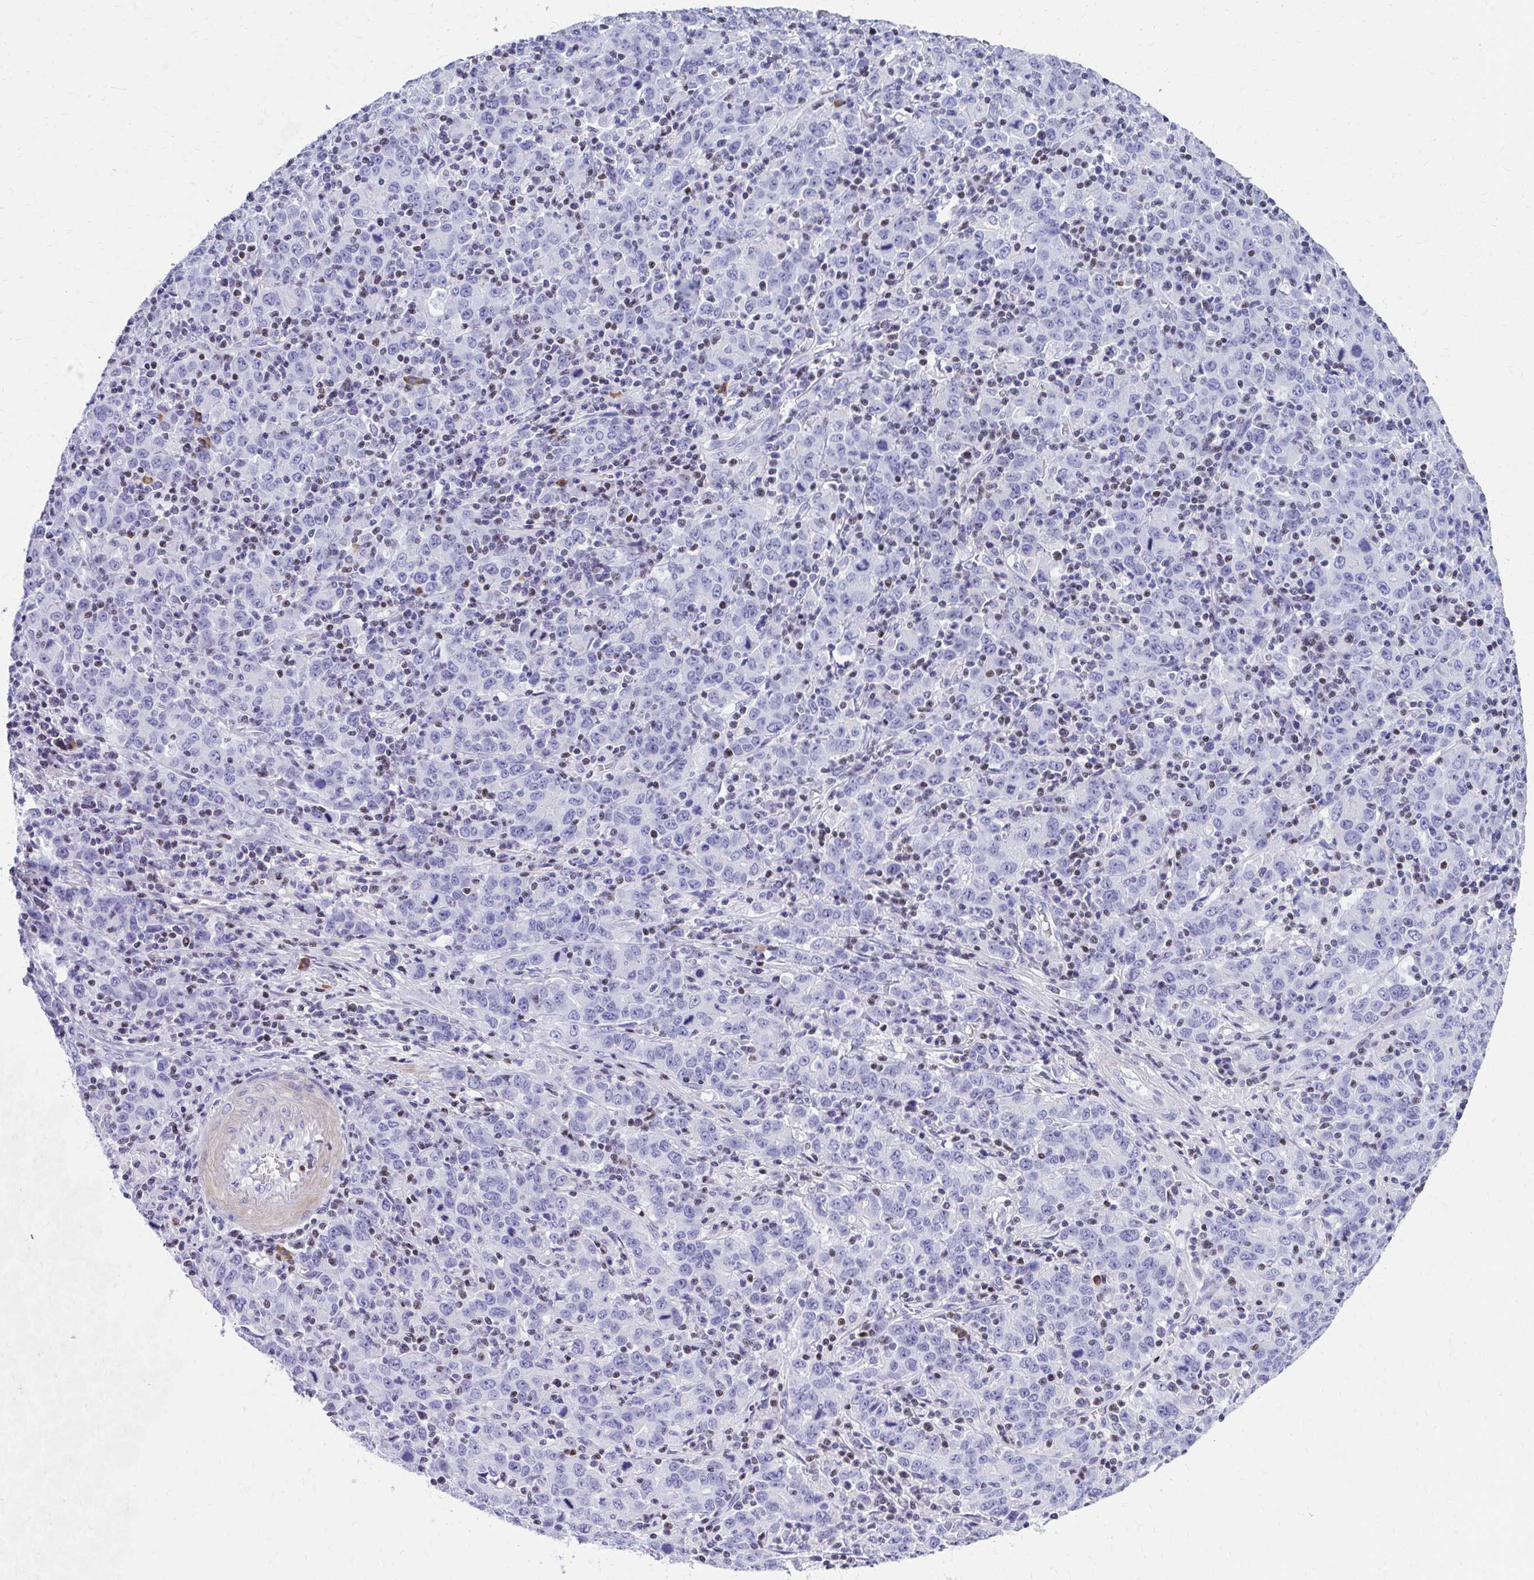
{"staining": {"intensity": "negative", "quantity": "none", "location": "none"}, "tissue": "stomach cancer", "cell_type": "Tumor cells", "image_type": "cancer", "snomed": [{"axis": "morphology", "description": "Adenocarcinoma, NOS"}, {"axis": "topography", "description": "Stomach, upper"}], "caption": "This photomicrograph is of stomach cancer (adenocarcinoma) stained with IHC to label a protein in brown with the nuclei are counter-stained blue. There is no expression in tumor cells.", "gene": "RUNX3", "patient": {"sex": "male", "age": 69}}